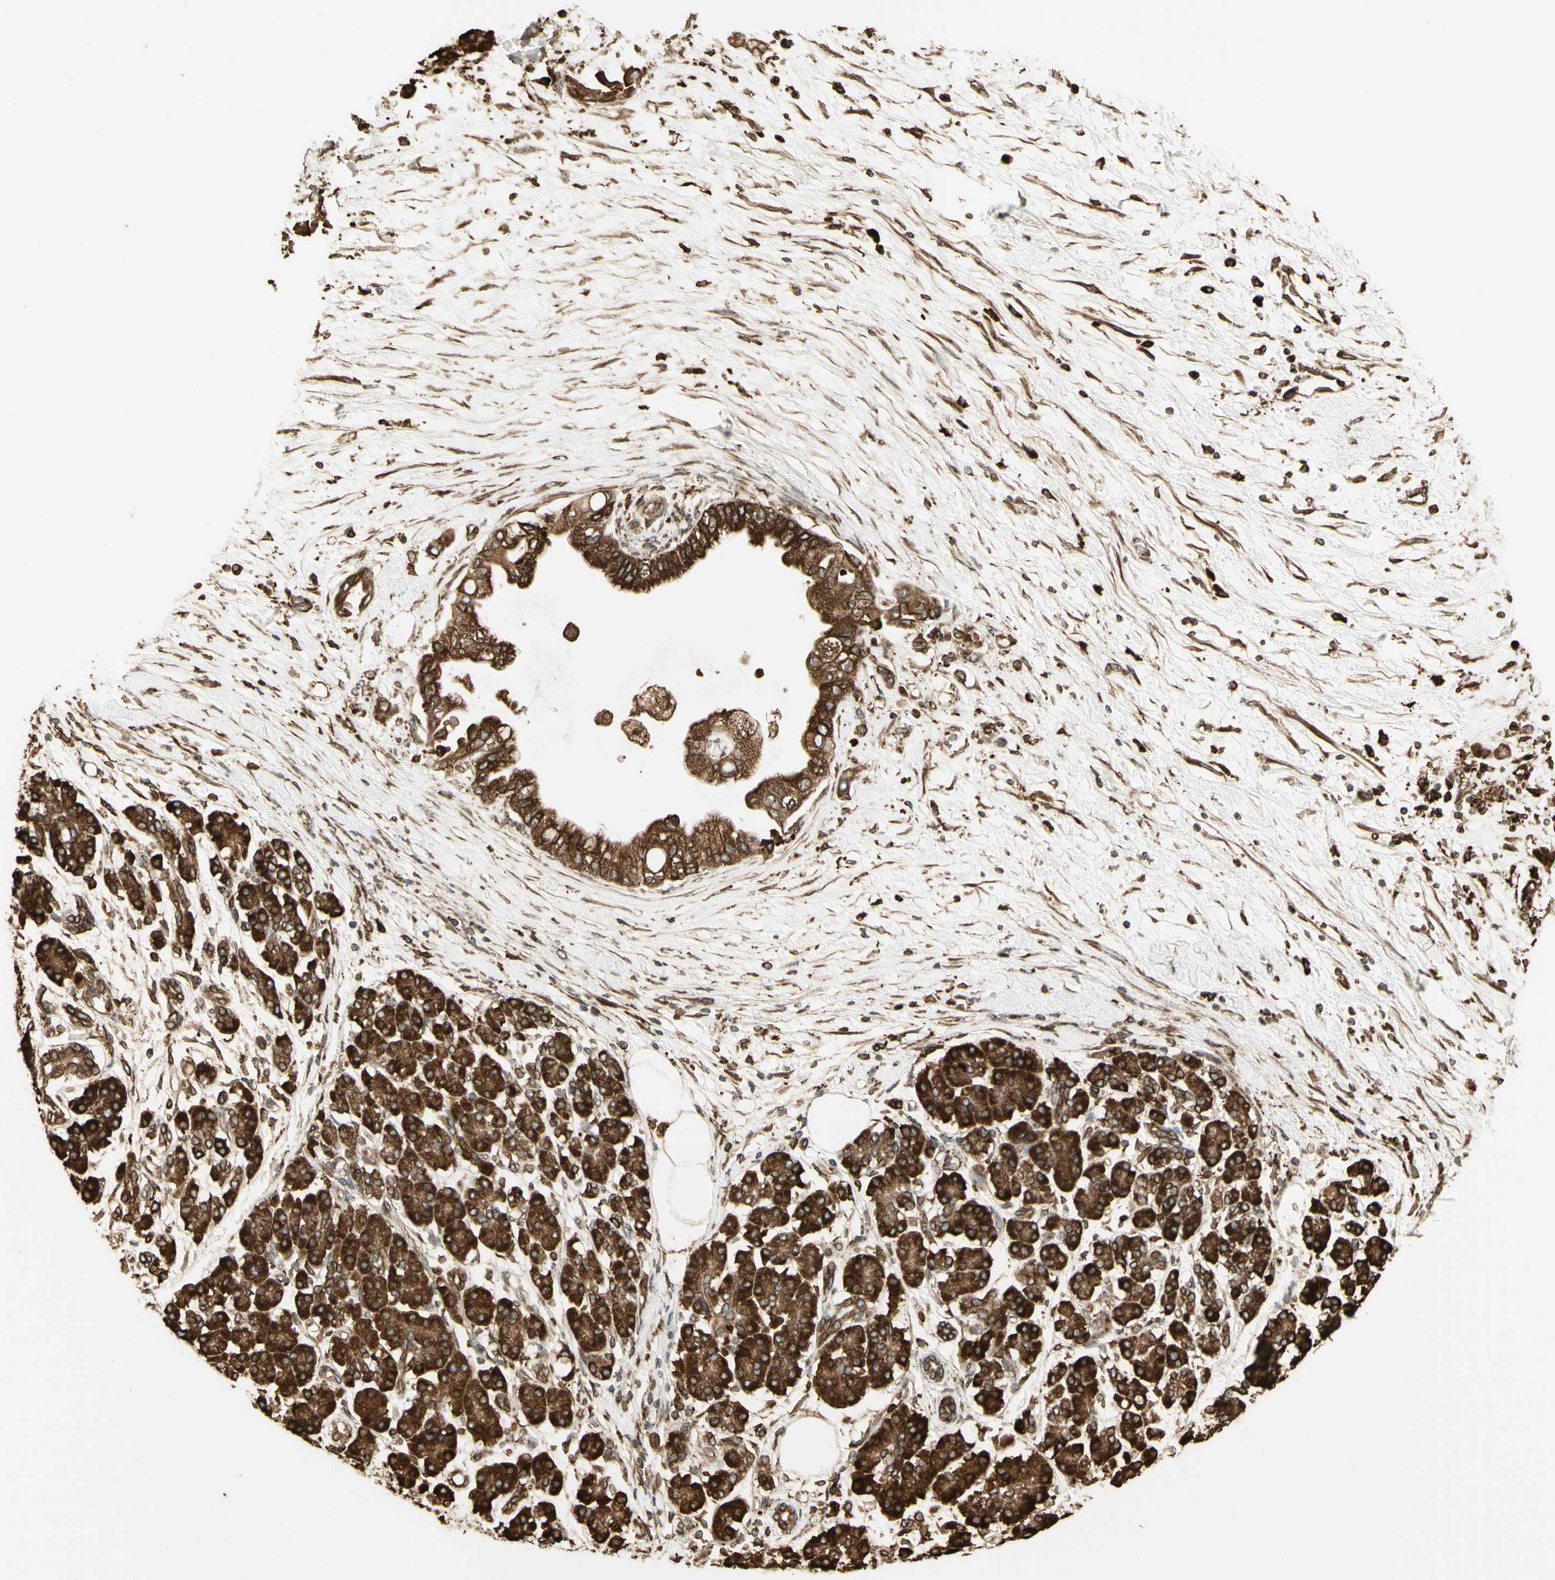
{"staining": {"intensity": "strong", "quantity": ">75%", "location": "cytoplasmic/membranous"}, "tissue": "pancreatic cancer", "cell_type": "Tumor cells", "image_type": "cancer", "snomed": [{"axis": "morphology", "description": "Adenocarcinoma, NOS"}, {"axis": "morphology", "description": "Adenocarcinoma, metastatic, NOS"}, {"axis": "topography", "description": "Lymph node"}, {"axis": "topography", "description": "Pancreas"}, {"axis": "topography", "description": "Duodenum"}], "caption": "Human pancreatic cancer stained with a brown dye displays strong cytoplasmic/membranous positive positivity in about >75% of tumor cells.", "gene": "CANX", "patient": {"sex": "female", "age": 64}}